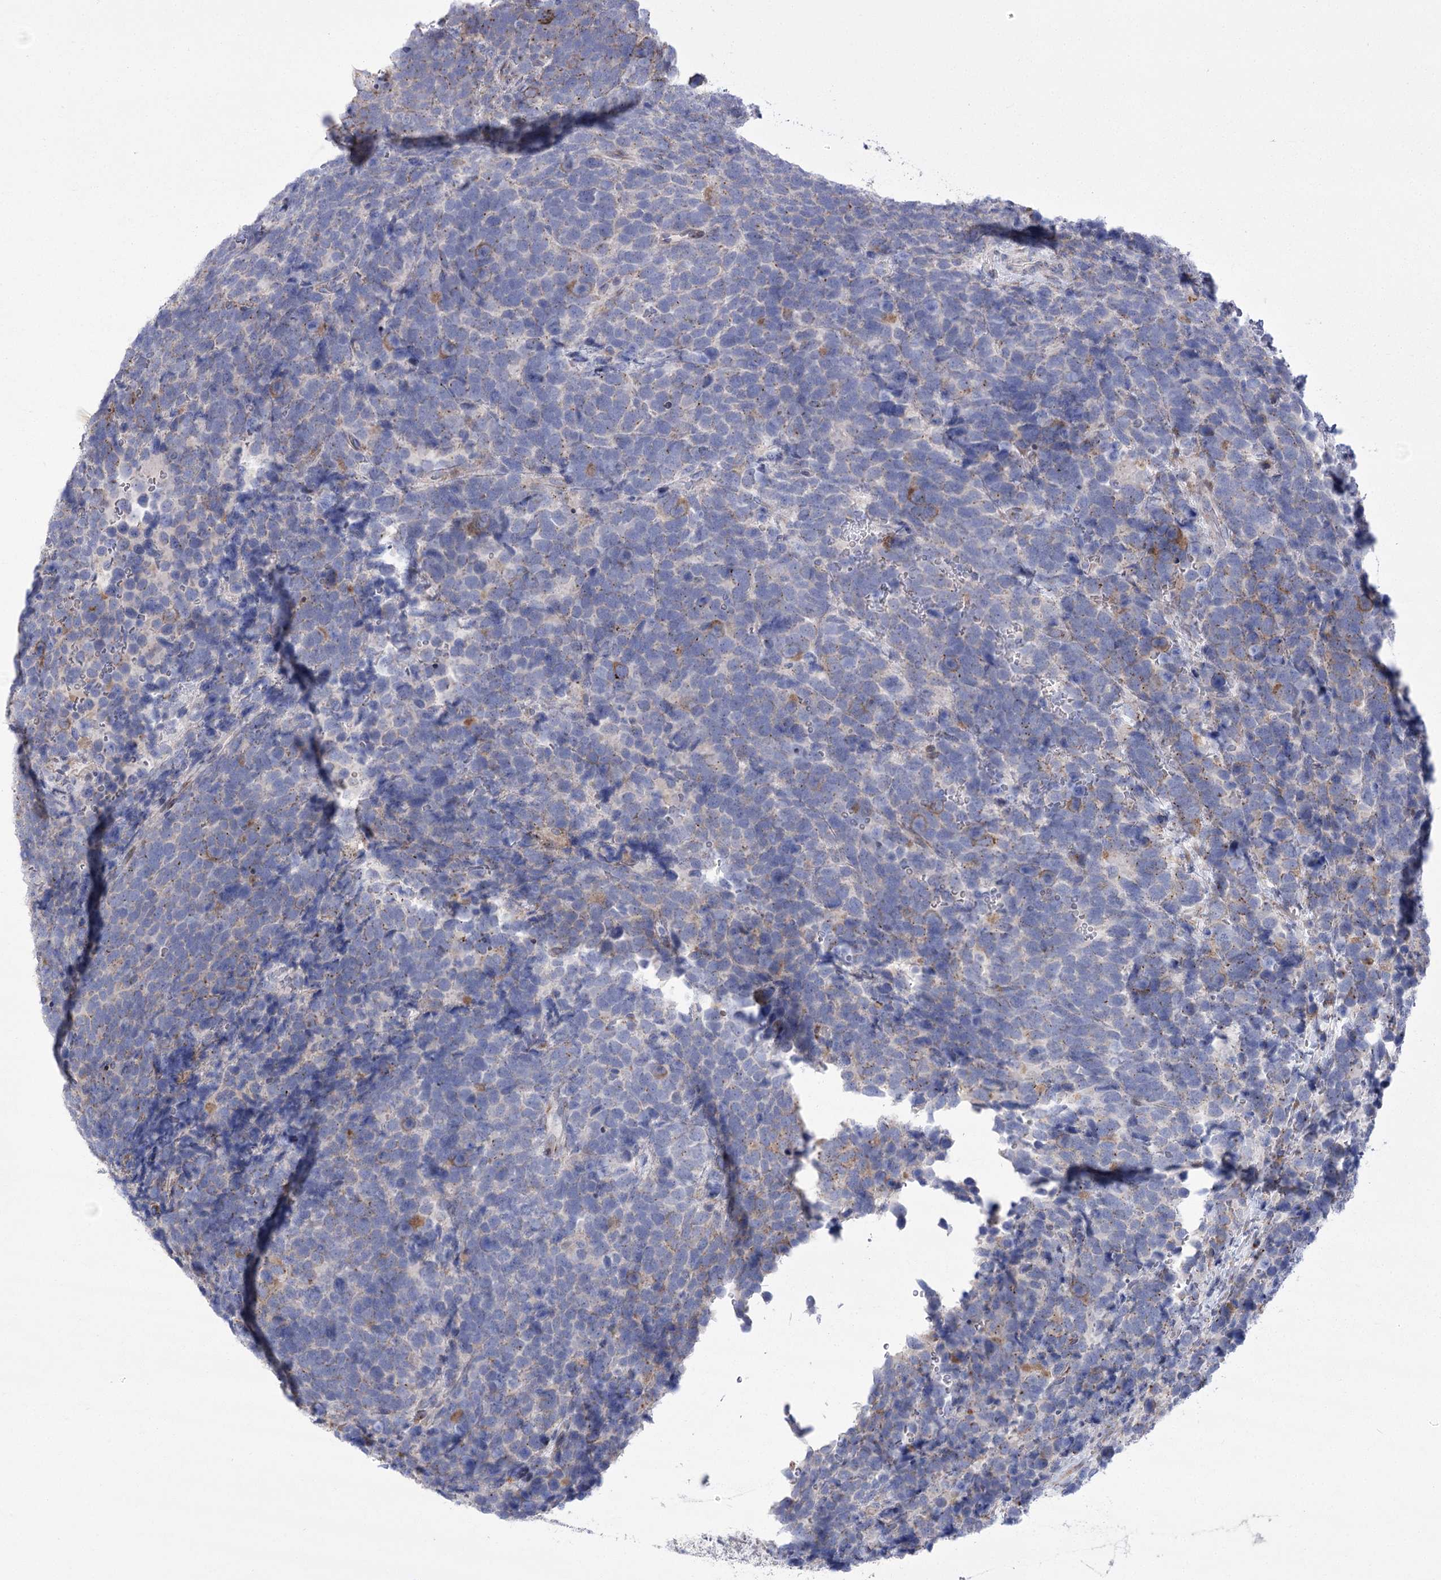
{"staining": {"intensity": "negative", "quantity": "none", "location": "none"}, "tissue": "urothelial cancer", "cell_type": "Tumor cells", "image_type": "cancer", "snomed": [{"axis": "morphology", "description": "Urothelial carcinoma, High grade"}, {"axis": "topography", "description": "Urinary bladder"}], "caption": "Immunohistochemistry of urothelial cancer shows no staining in tumor cells.", "gene": "NME7", "patient": {"sex": "female", "age": 82}}